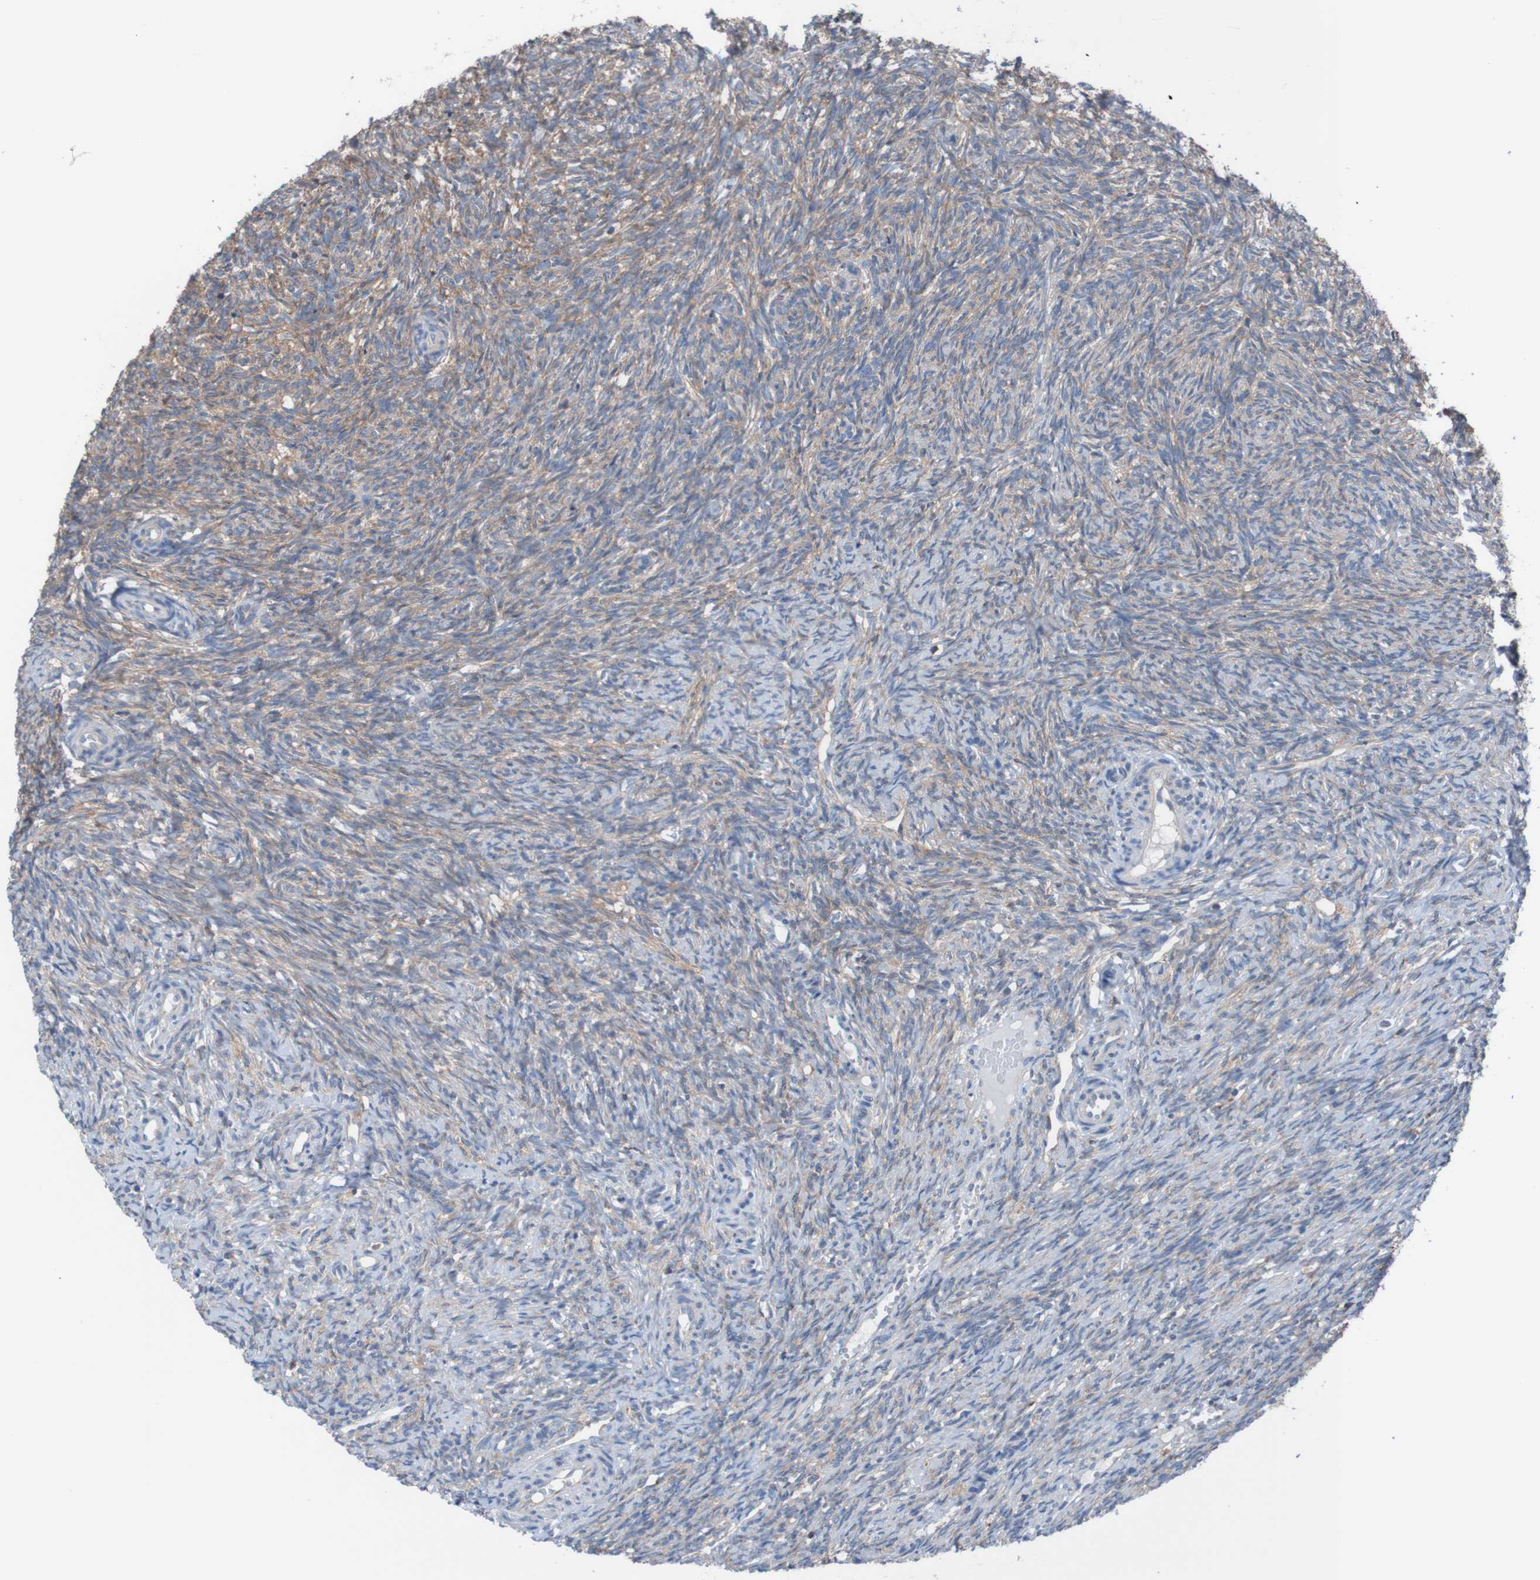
{"staining": {"intensity": "moderate", "quantity": ">75%", "location": "cytoplasmic/membranous"}, "tissue": "ovary", "cell_type": "Ovarian stroma cells", "image_type": "normal", "snomed": [{"axis": "morphology", "description": "Normal tissue, NOS"}, {"axis": "topography", "description": "Ovary"}], "caption": "Ovary stained with DAB immunohistochemistry (IHC) displays medium levels of moderate cytoplasmic/membranous staining in about >75% of ovarian stroma cells. (IHC, brightfield microscopy, high magnification).", "gene": "MINAR1", "patient": {"sex": "female", "age": 41}}